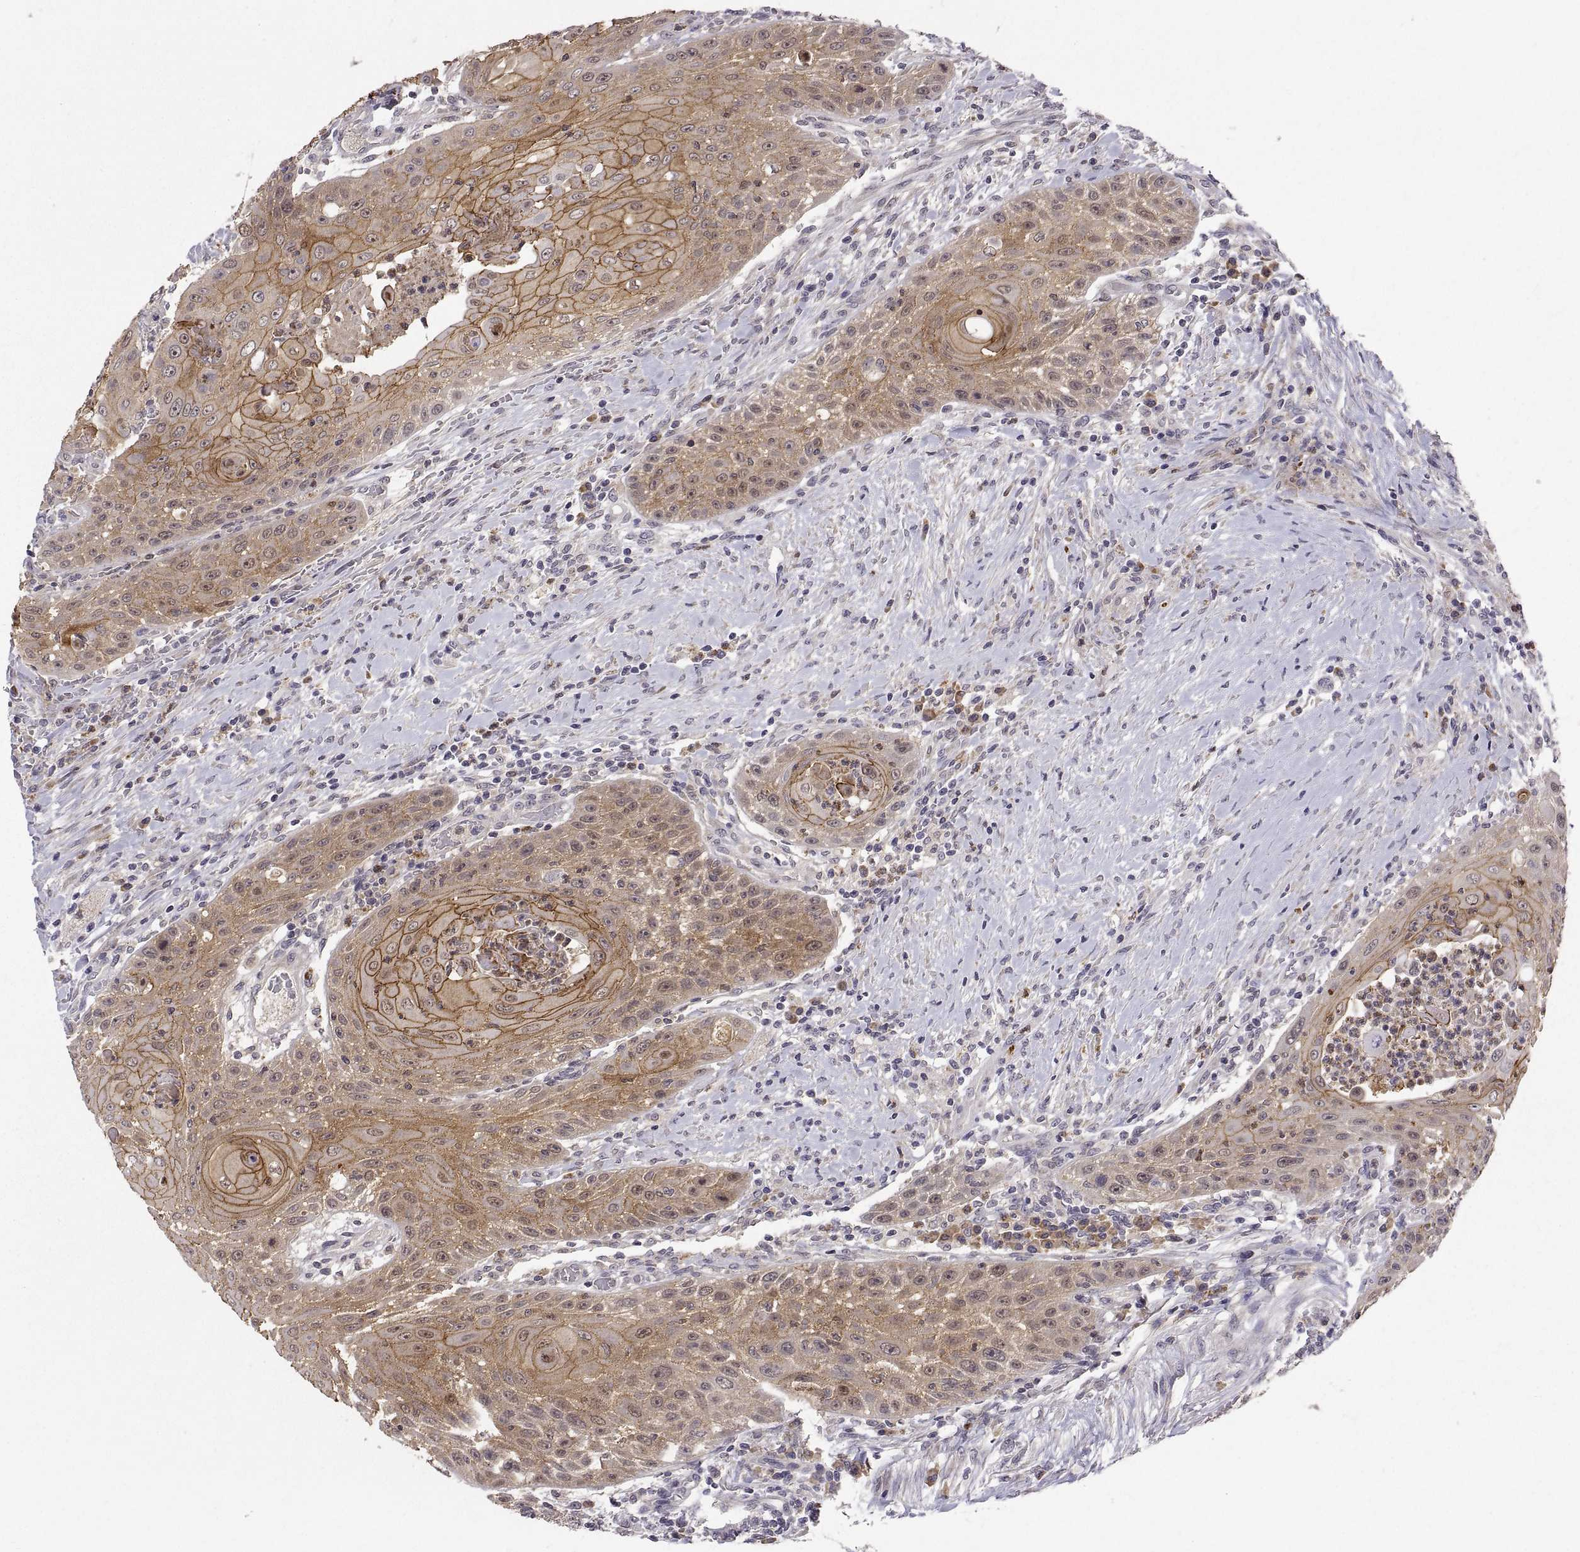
{"staining": {"intensity": "strong", "quantity": "25%-75%", "location": "cytoplasmic/membranous"}, "tissue": "head and neck cancer", "cell_type": "Tumor cells", "image_type": "cancer", "snomed": [{"axis": "morphology", "description": "Squamous cell carcinoma, NOS"}, {"axis": "topography", "description": "Head-Neck"}], "caption": "Approximately 25%-75% of tumor cells in human squamous cell carcinoma (head and neck) reveal strong cytoplasmic/membranous protein expression as visualized by brown immunohistochemical staining.", "gene": "PKP1", "patient": {"sex": "male", "age": 69}}